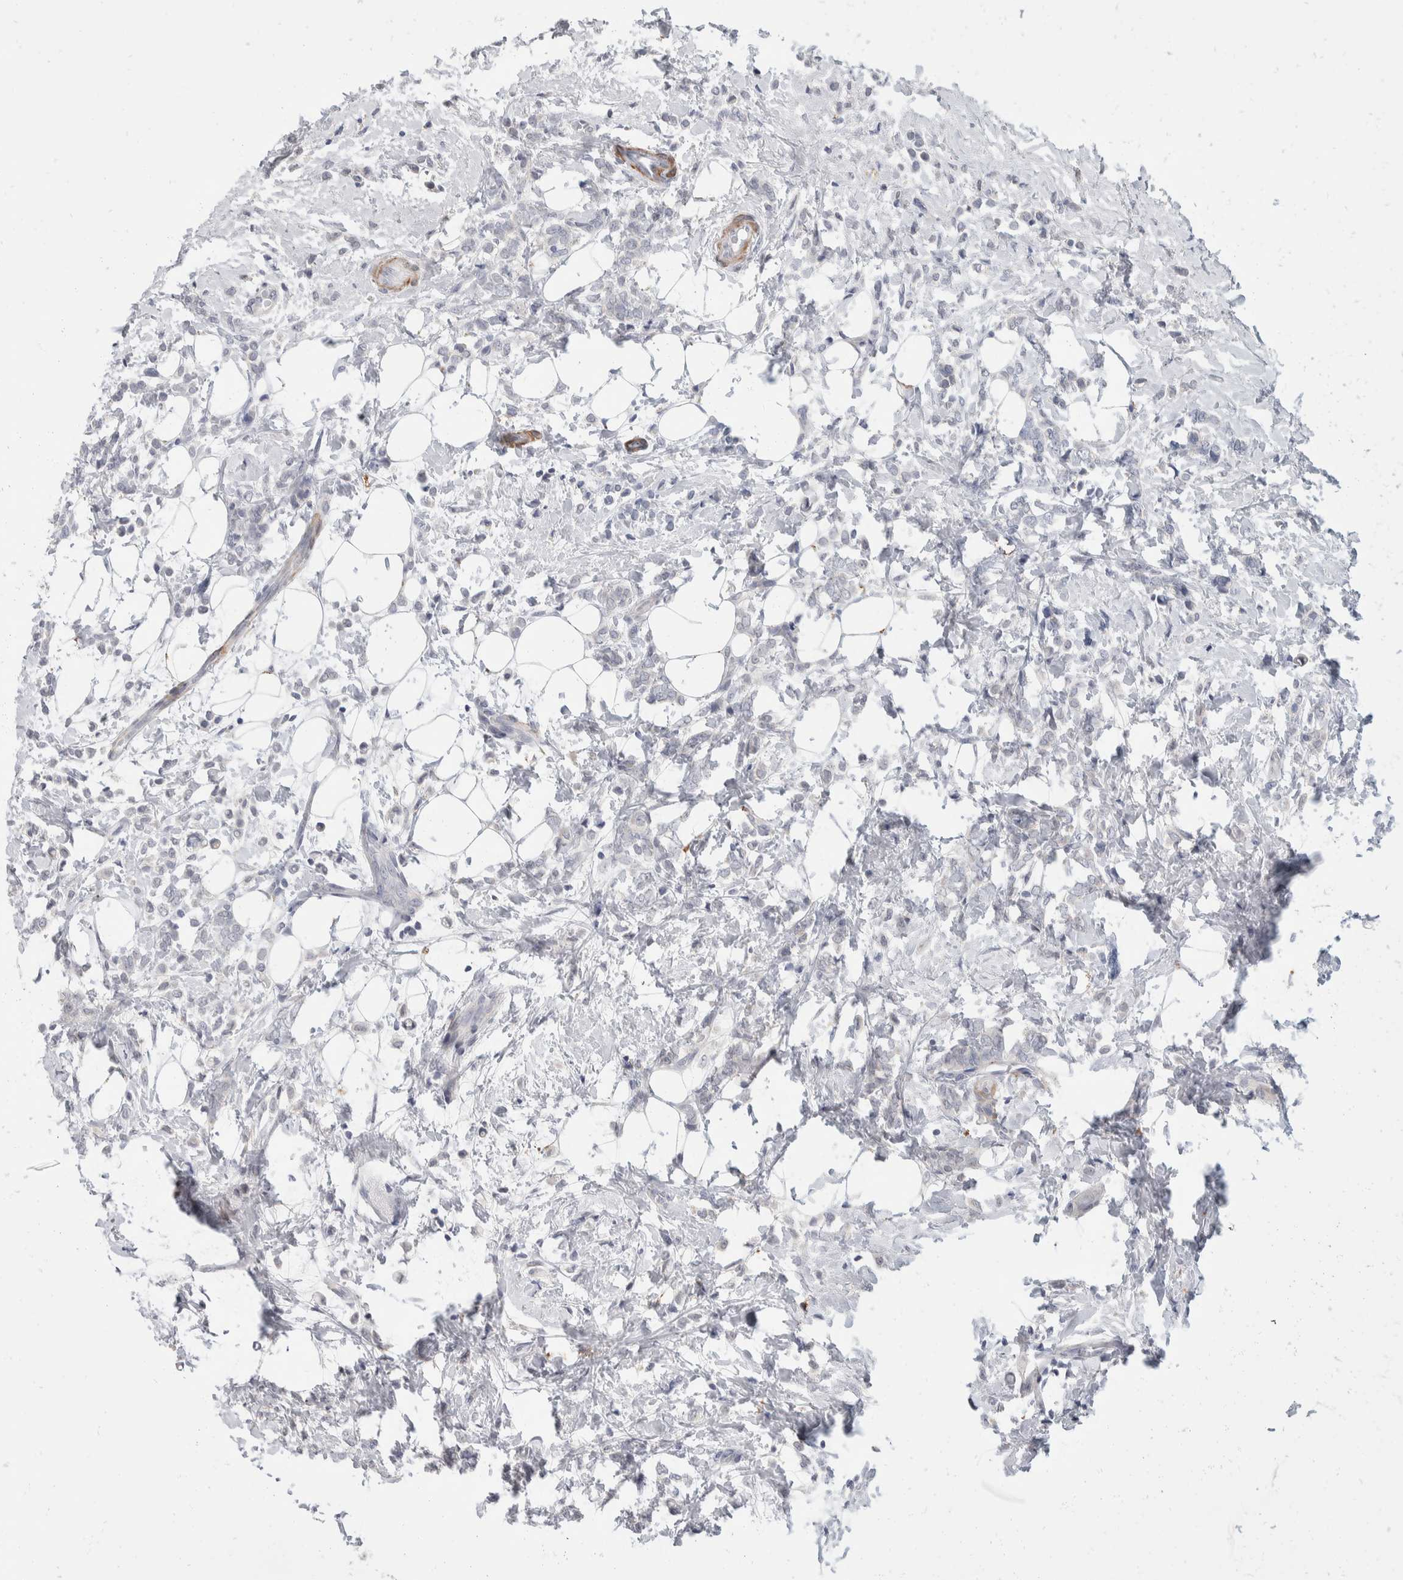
{"staining": {"intensity": "negative", "quantity": "none", "location": "none"}, "tissue": "breast cancer", "cell_type": "Tumor cells", "image_type": "cancer", "snomed": [{"axis": "morphology", "description": "Lobular carcinoma"}, {"axis": "topography", "description": "Breast"}], "caption": "Immunohistochemistry (IHC) of breast cancer demonstrates no expression in tumor cells.", "gene": "CATSPERD", "patient": {"sex": "female", "age": 50}}